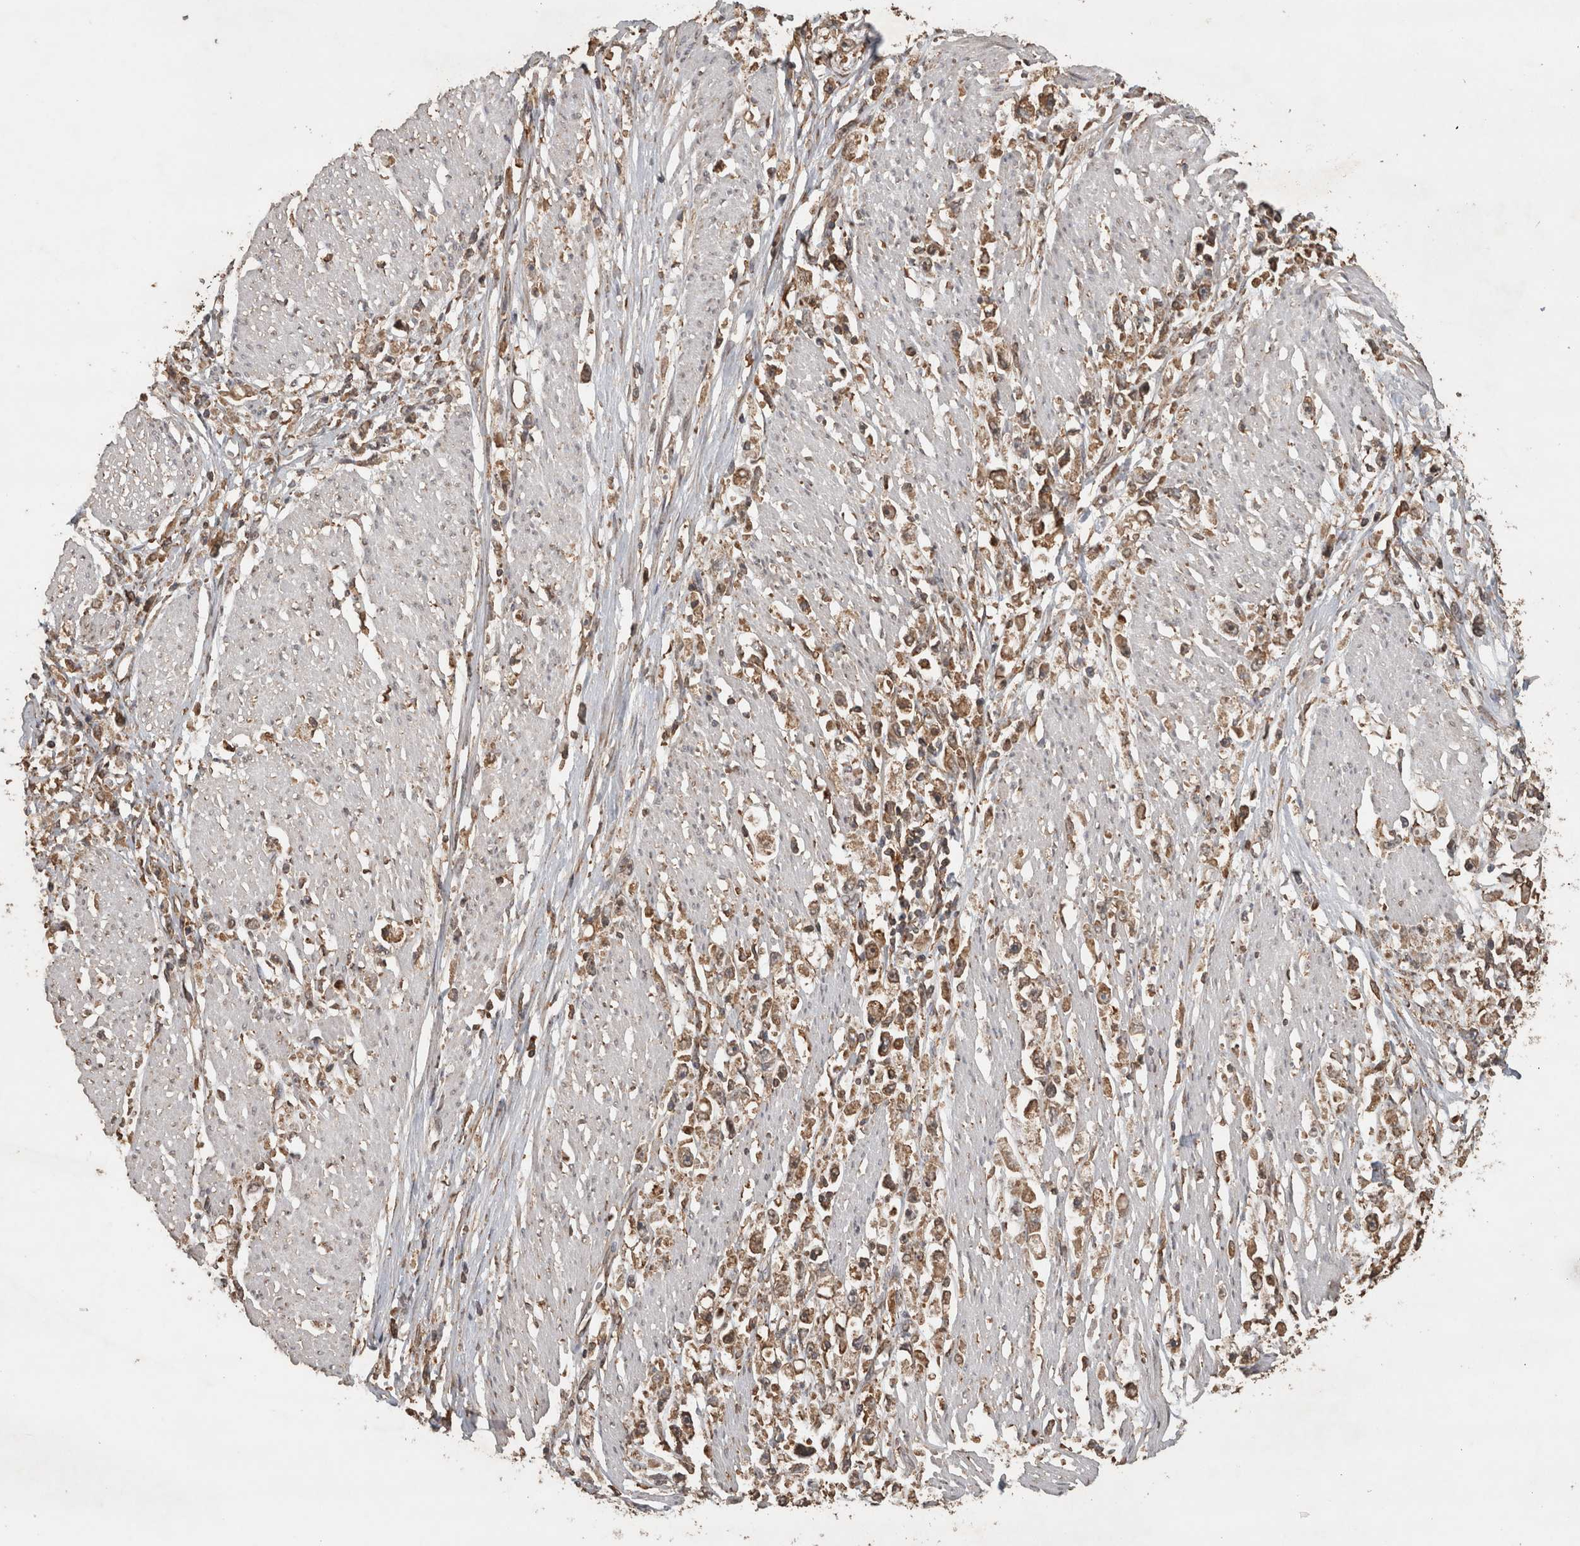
{"staining": {"intensity": "moderate", "quantity": ">75%", "location": "cytoplasmic/membranous"}, "tissue": "stomach cancer", "cell_type": "Tumor cells", "image_type": "cancer", "snomed": [{"axis": "morphology", "description": "Adenocarcinoma, NOS"}, {"axis": "topography", "description": "Stomach"}], "caption": "Immunohistochemistry (IHC) micrograph of neoplastic tissue: stomach adenocarcinoma stained using IHC exhibits medium levels of moderate protein expression localized specifically in the cytoplasmic/membranous of tumor cells, appearing as a cytoplasmic/membranous brown color.", "gene": "OTUD7B", "patient": {"sex": "female", "age": 59}}